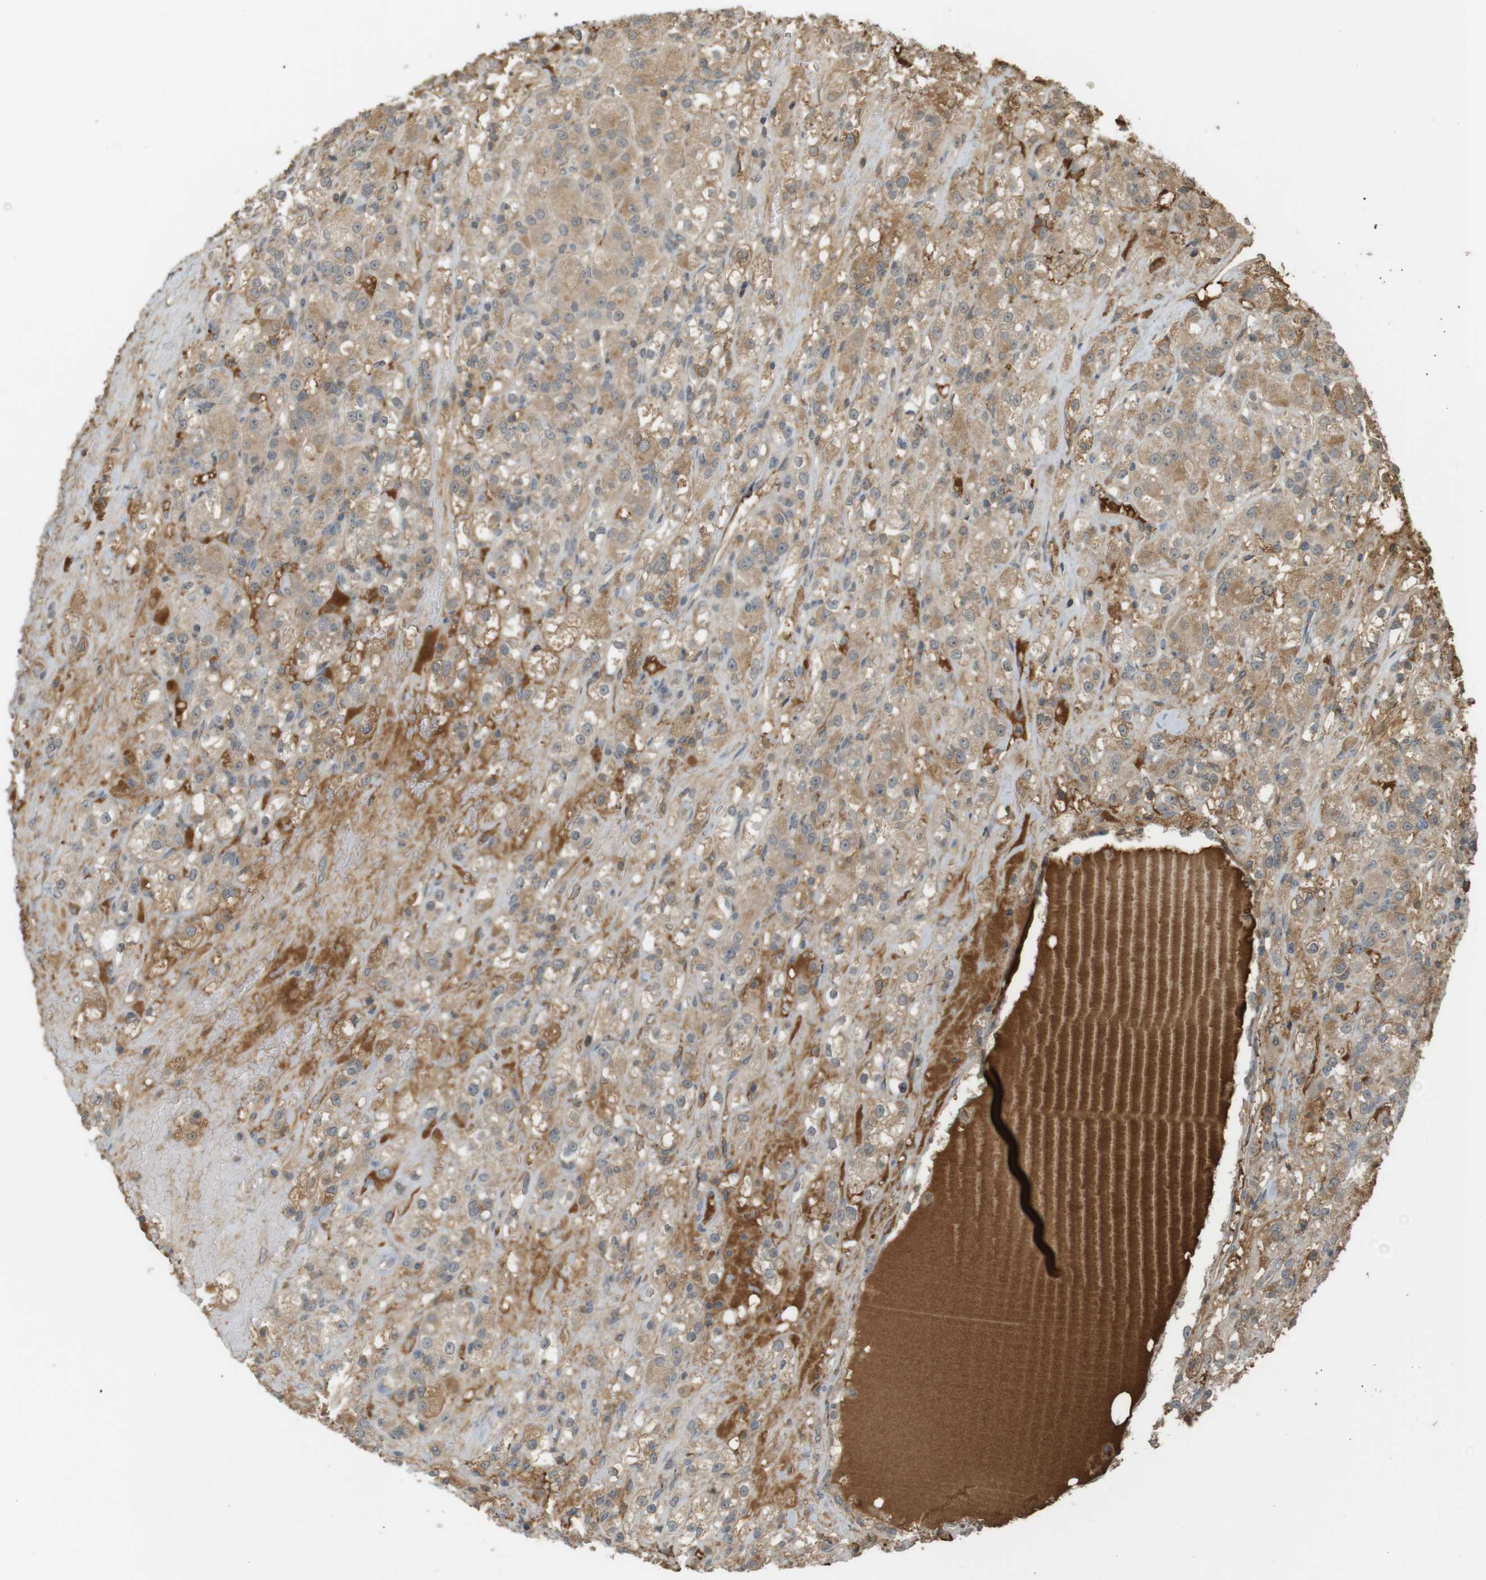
{"staining": {"intensity": "weak", "quantity": ">75%", "location": "cytoplasmic/membranous"}, "tissue": "renal cancer", "cell_type": "Tumor cells", "image_type": "cancer", "snomed": [{"axis": "morphology", "description": "Normal tissue, NOS"}, {"axis": "morphology", "description": "Adenocarcinoma, NOS"}, {"axis": "topography", "description": "Kidney"}], "caption": "This histopathology image shows adenocarcinoma (renal) stained with IHC to label a protein in brown. The cytoplasmic/membranous of tumor cells show weak positivity for the protein. Nuclei are counter-stained blue.", "gene": "SRR", "patient": {"sex": "male", "age": 61}}